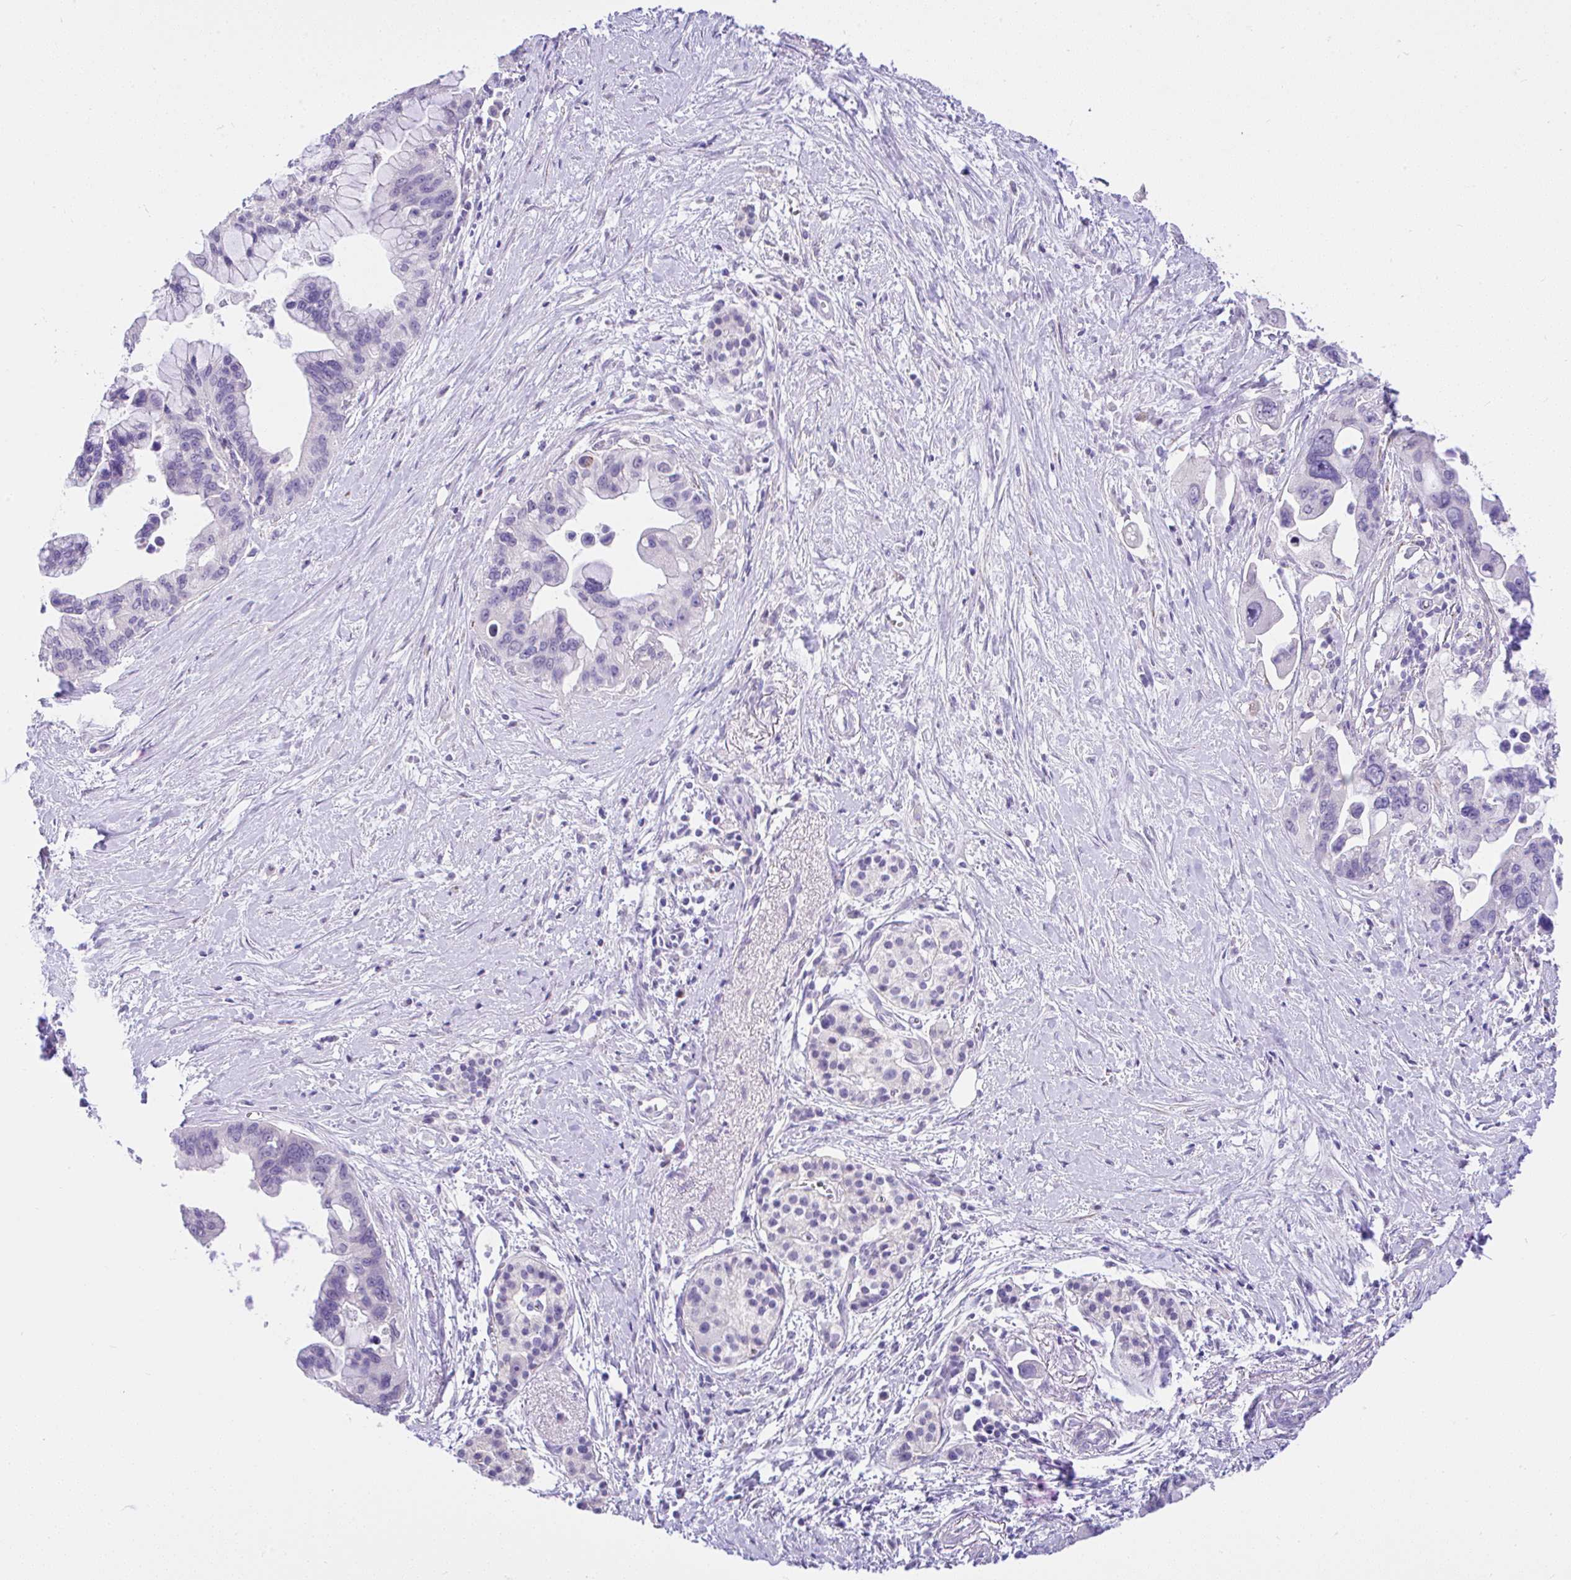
{"staining": {"intensity": "negative", "quantity": "none", "location": "none"}, "tissue": "pancreatic cancer", "cell_type": "Tumor cells", "image_type": "cancer", "snomed": [{"axis": "morphology", "description": "Adenocarcinoma, NOS"}, {"axis": "topography", "description": "Pancreas"}], "caption": "IHC micrograph of neoplastic tissue: adenocarcinoma (pancreatic) stained with DAB exhibits no significant protein positivity in tumor cells.", "gene": "CTU1", "patient": {"sex": "female", "age": 83}}